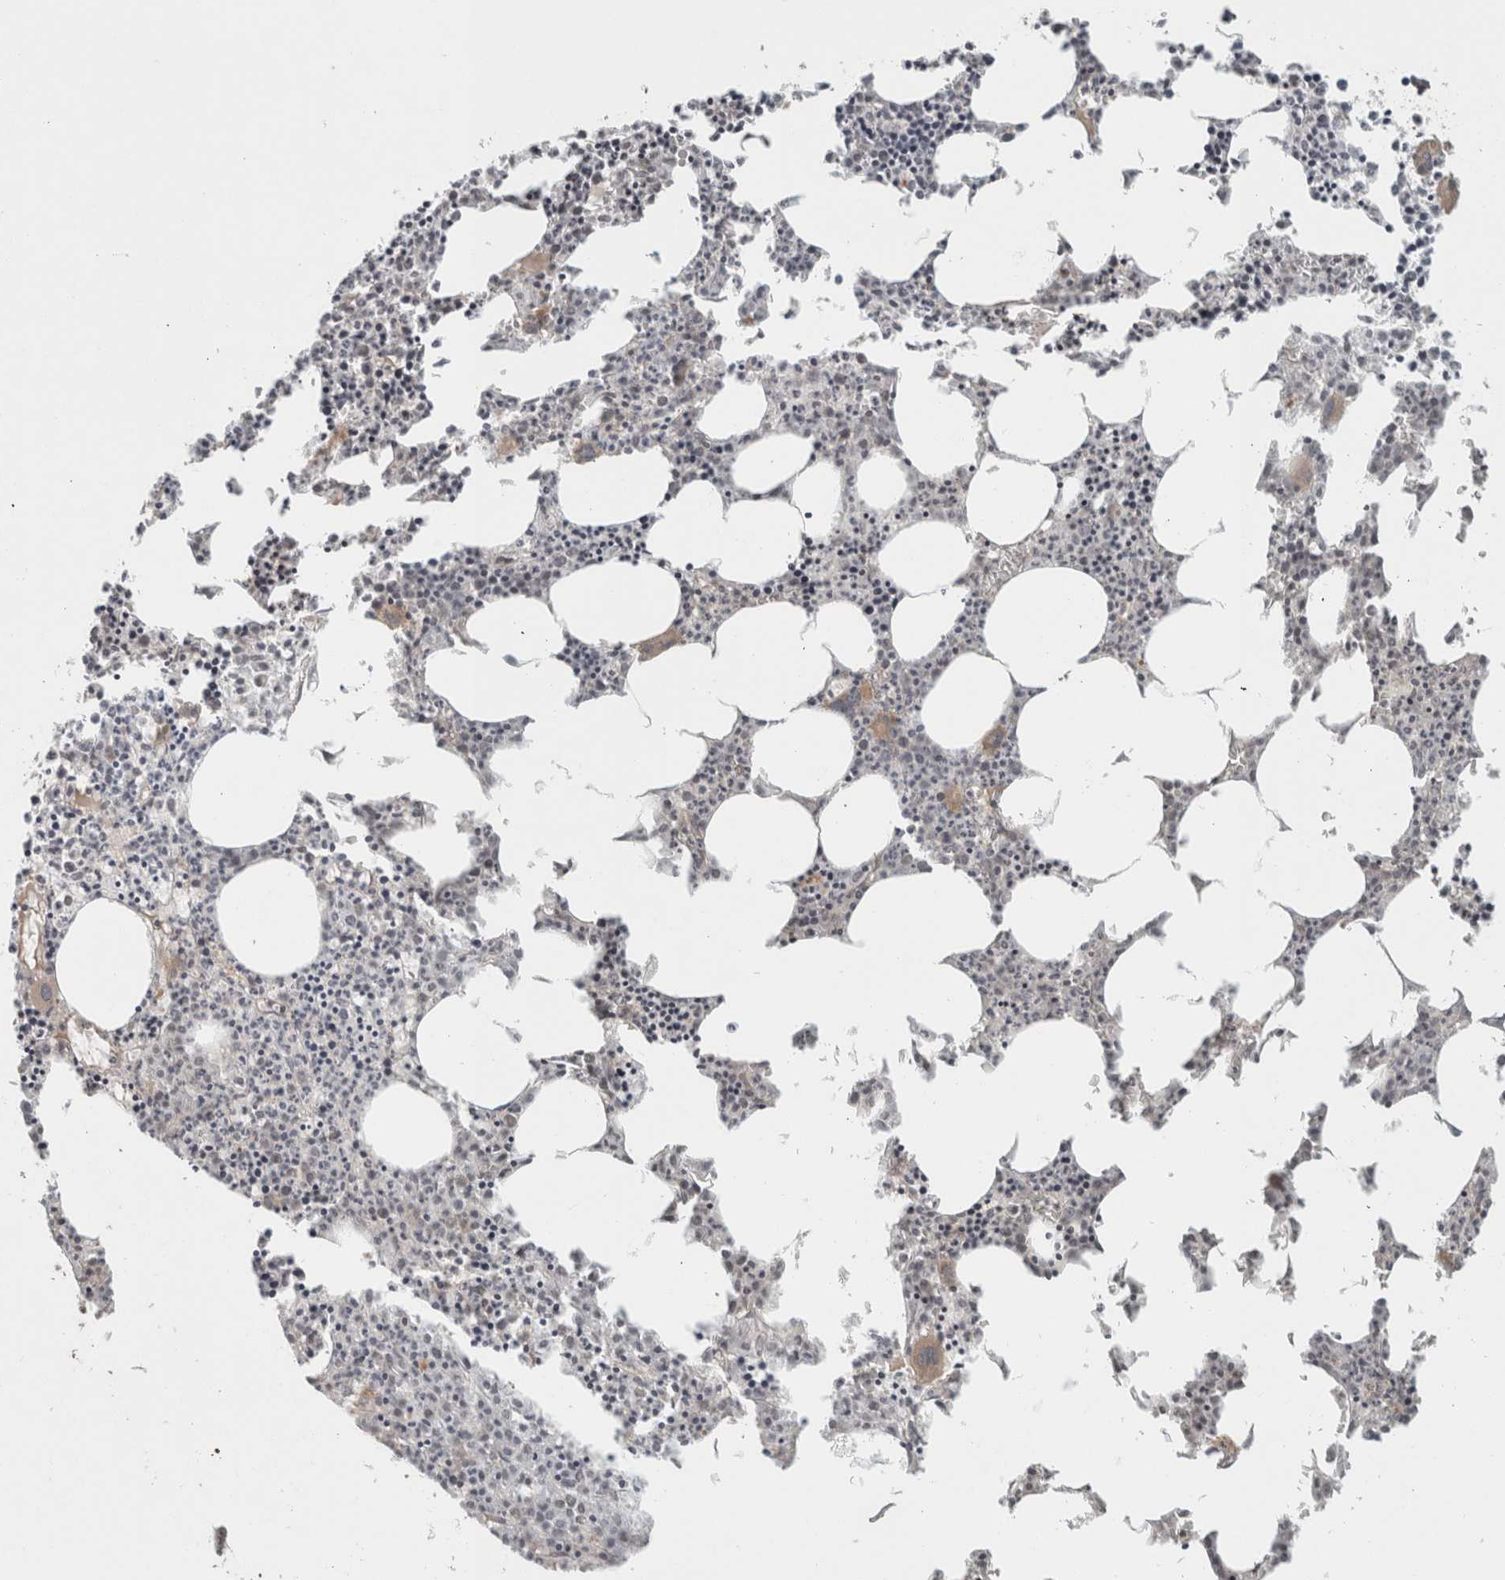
{"staining": {"intensity": "moderate", "quantity": ">75%", "location": "cytoplasmic/membranous"}, "tissue": "bone marrow", "cell_type": "Hematopoietic cells", "image_type": "normal", "snomed": [{"axis": "morphology", "description": "Normal tissue, NOS"}, {"axis": "morphology", "description": "Inflammation, NOS"}, {"axis": "topography", "description": "Bone marrow"}], "caption": "IHC of normal human bone marrow shows medium levels of moderate cytoplasmic/membranous positivity in approximately >75% of hematopoietic cells. (DAB IHC with brightfield microscopy, high magnification).", "gene": "RASAL2", "patient": {"sex": "female", "age": 62}}